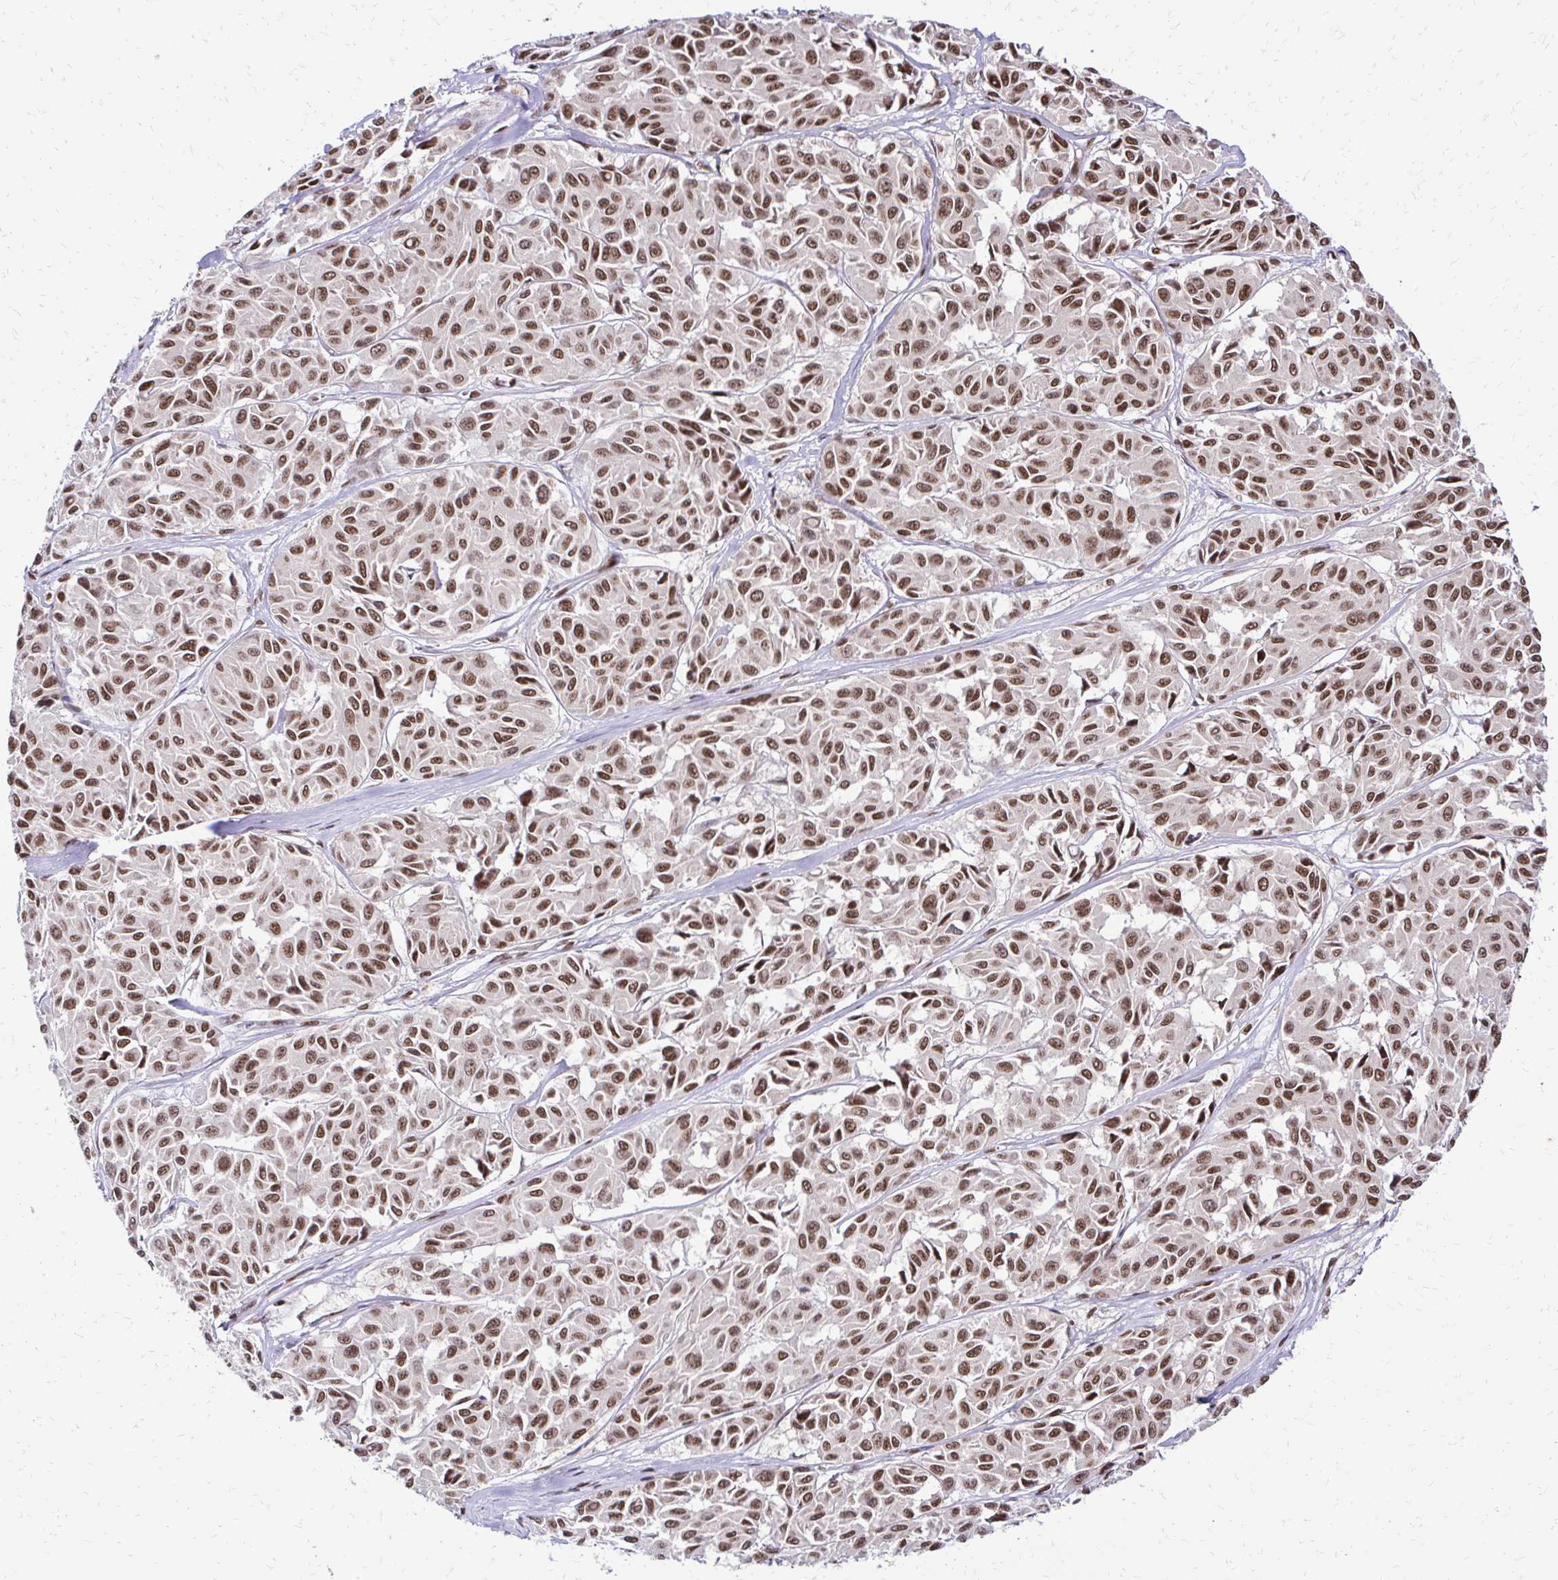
{"staining": {"intensity": "moderate", "quantity": ">75%", "location": "nuclear"}, "tissue": "melanoma", "cell_type": "Tumor cells", "image_type": "cancer", "snomed": [{"axis": "morphology", "description": "Malignant melanoma, NOS"}, {"axis": "topography", "description": "Skin"}], "caption": "Moderate nuclear protein staining is present in about >75% of tumor cells in malignant melanoma.", "gene": "GLYR1", "patient": {"sex": "female", "age": 66}}